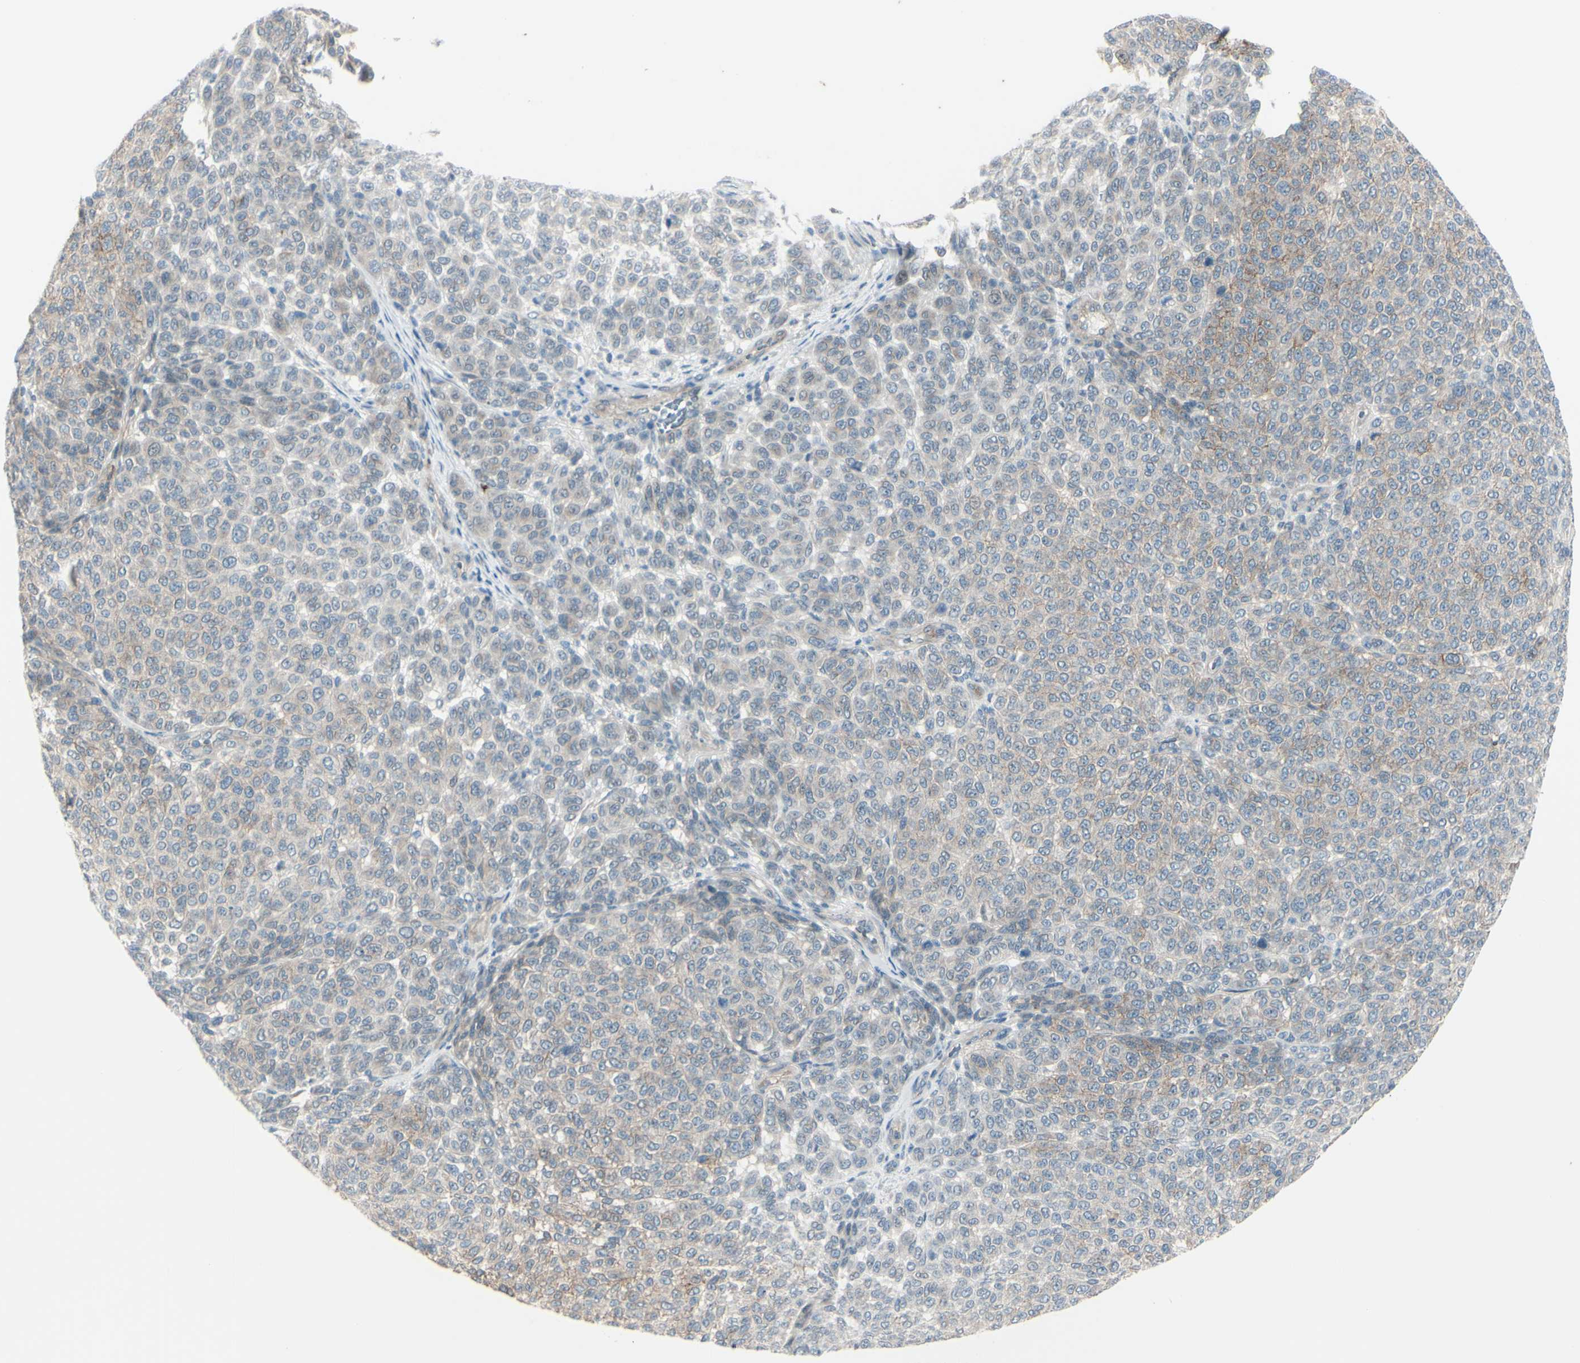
{"staining": {"intensity": "weak", "quantity": ">75%", "location": "cytoplasmic/membranous"}, "tissue": "melanoma", "cell_type": "Tumor cells", "image_type": "cancer", "snomed": [{"axis": "morphology", "description": "Malignant melanoma, NOS"}, {"axis": "topography", "description": "Skin"}], "caption": "DAB (3,3'-diaminobenzidine) immunohistochemical staining of human melanoma shows weak cytoplasmic/membranous protein staining in about >75% of tumor cells.", "gene": "LRRK1", "patient": {"sex": "male", "age": 59}}